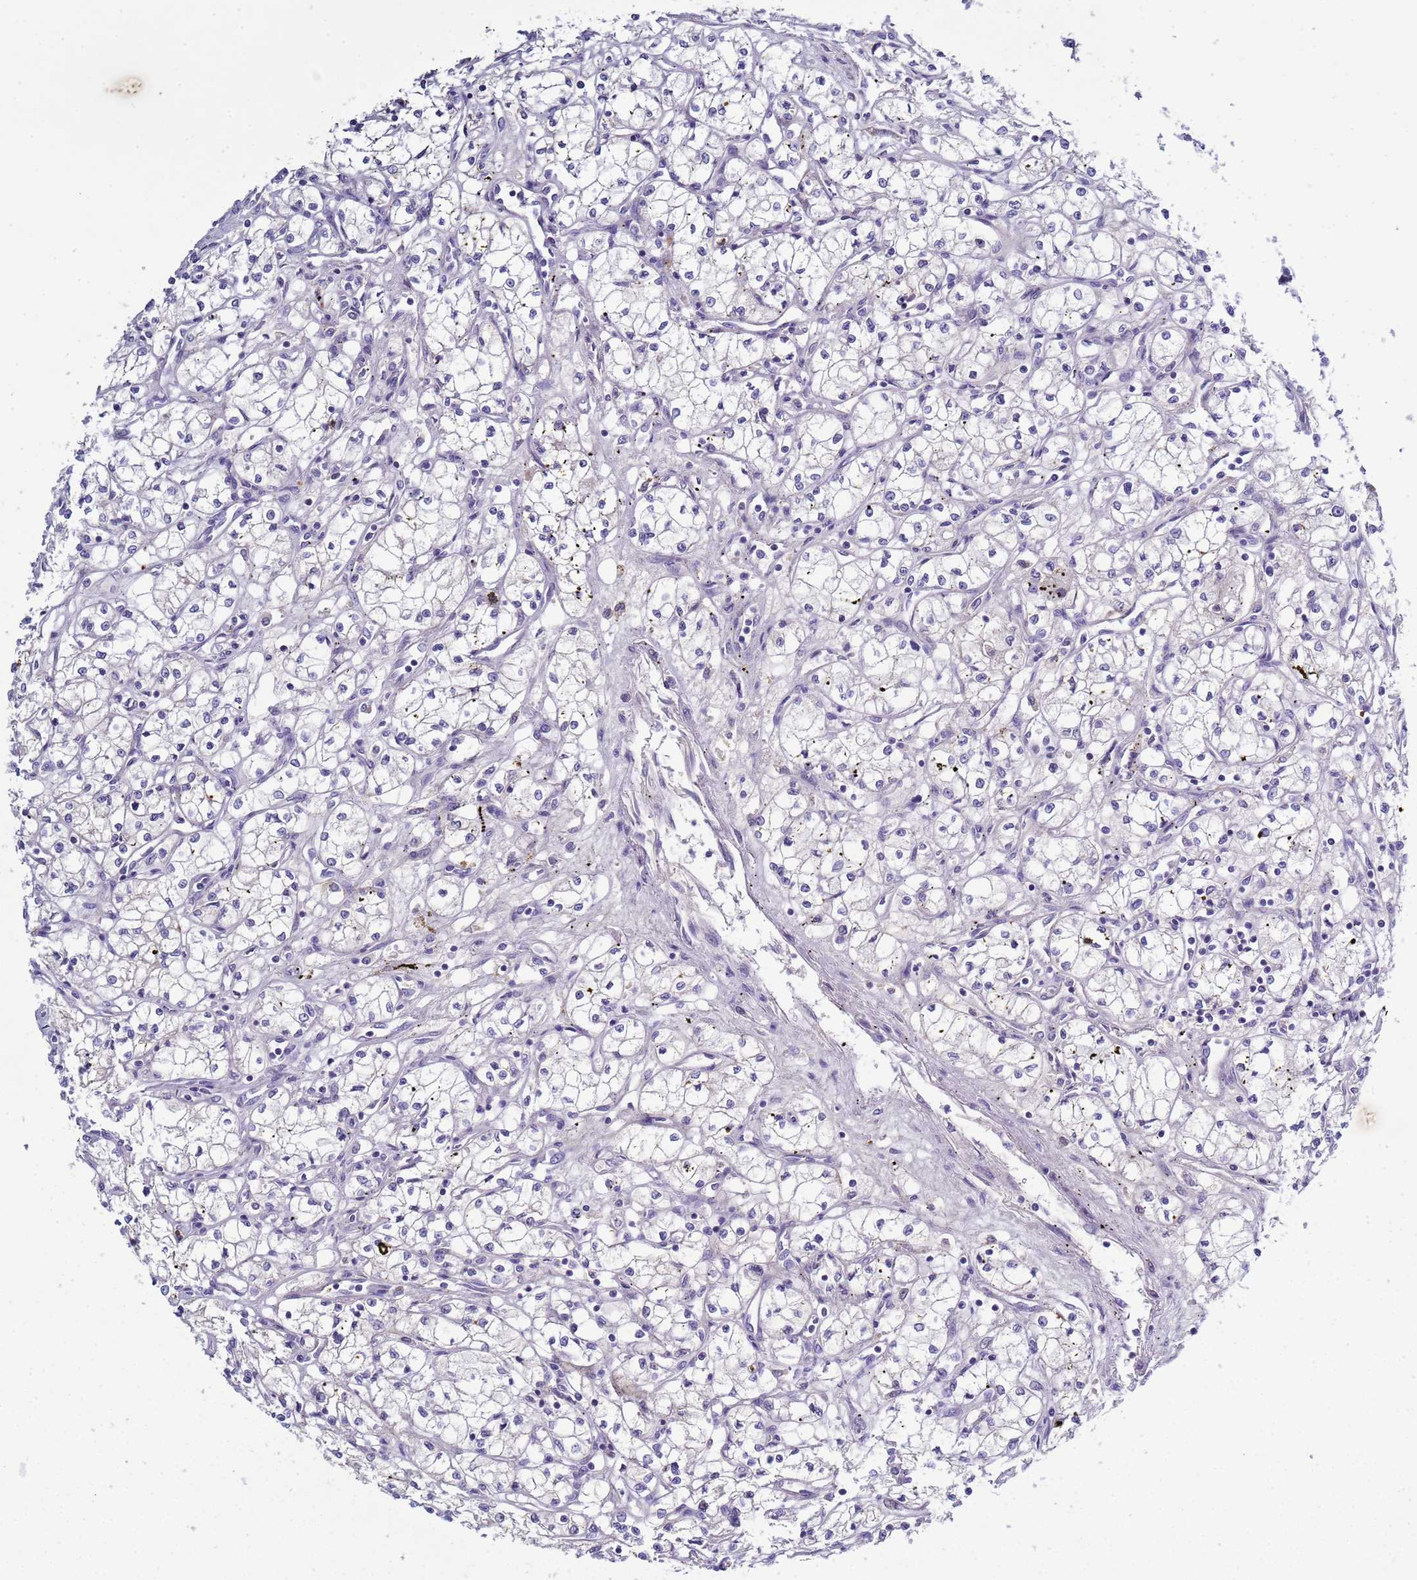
{"staining": {"intensity": "negative", "quantity": "none", "location": "none"}, "tissue": "renal cancer", "cell_type": "Tumor cells", "image_type": "cancer", "snomed": [{"axis": "morphology", "description": "Adenocarcinoma, NOS"}, {"axis": "topography", "description": "Kidney"}], "caption": "Tumor cells are negative for protein expression in human renal adenocarcinoma.", "gene": "TRIM51", "patient": {"sex": "male", "age": 59}}